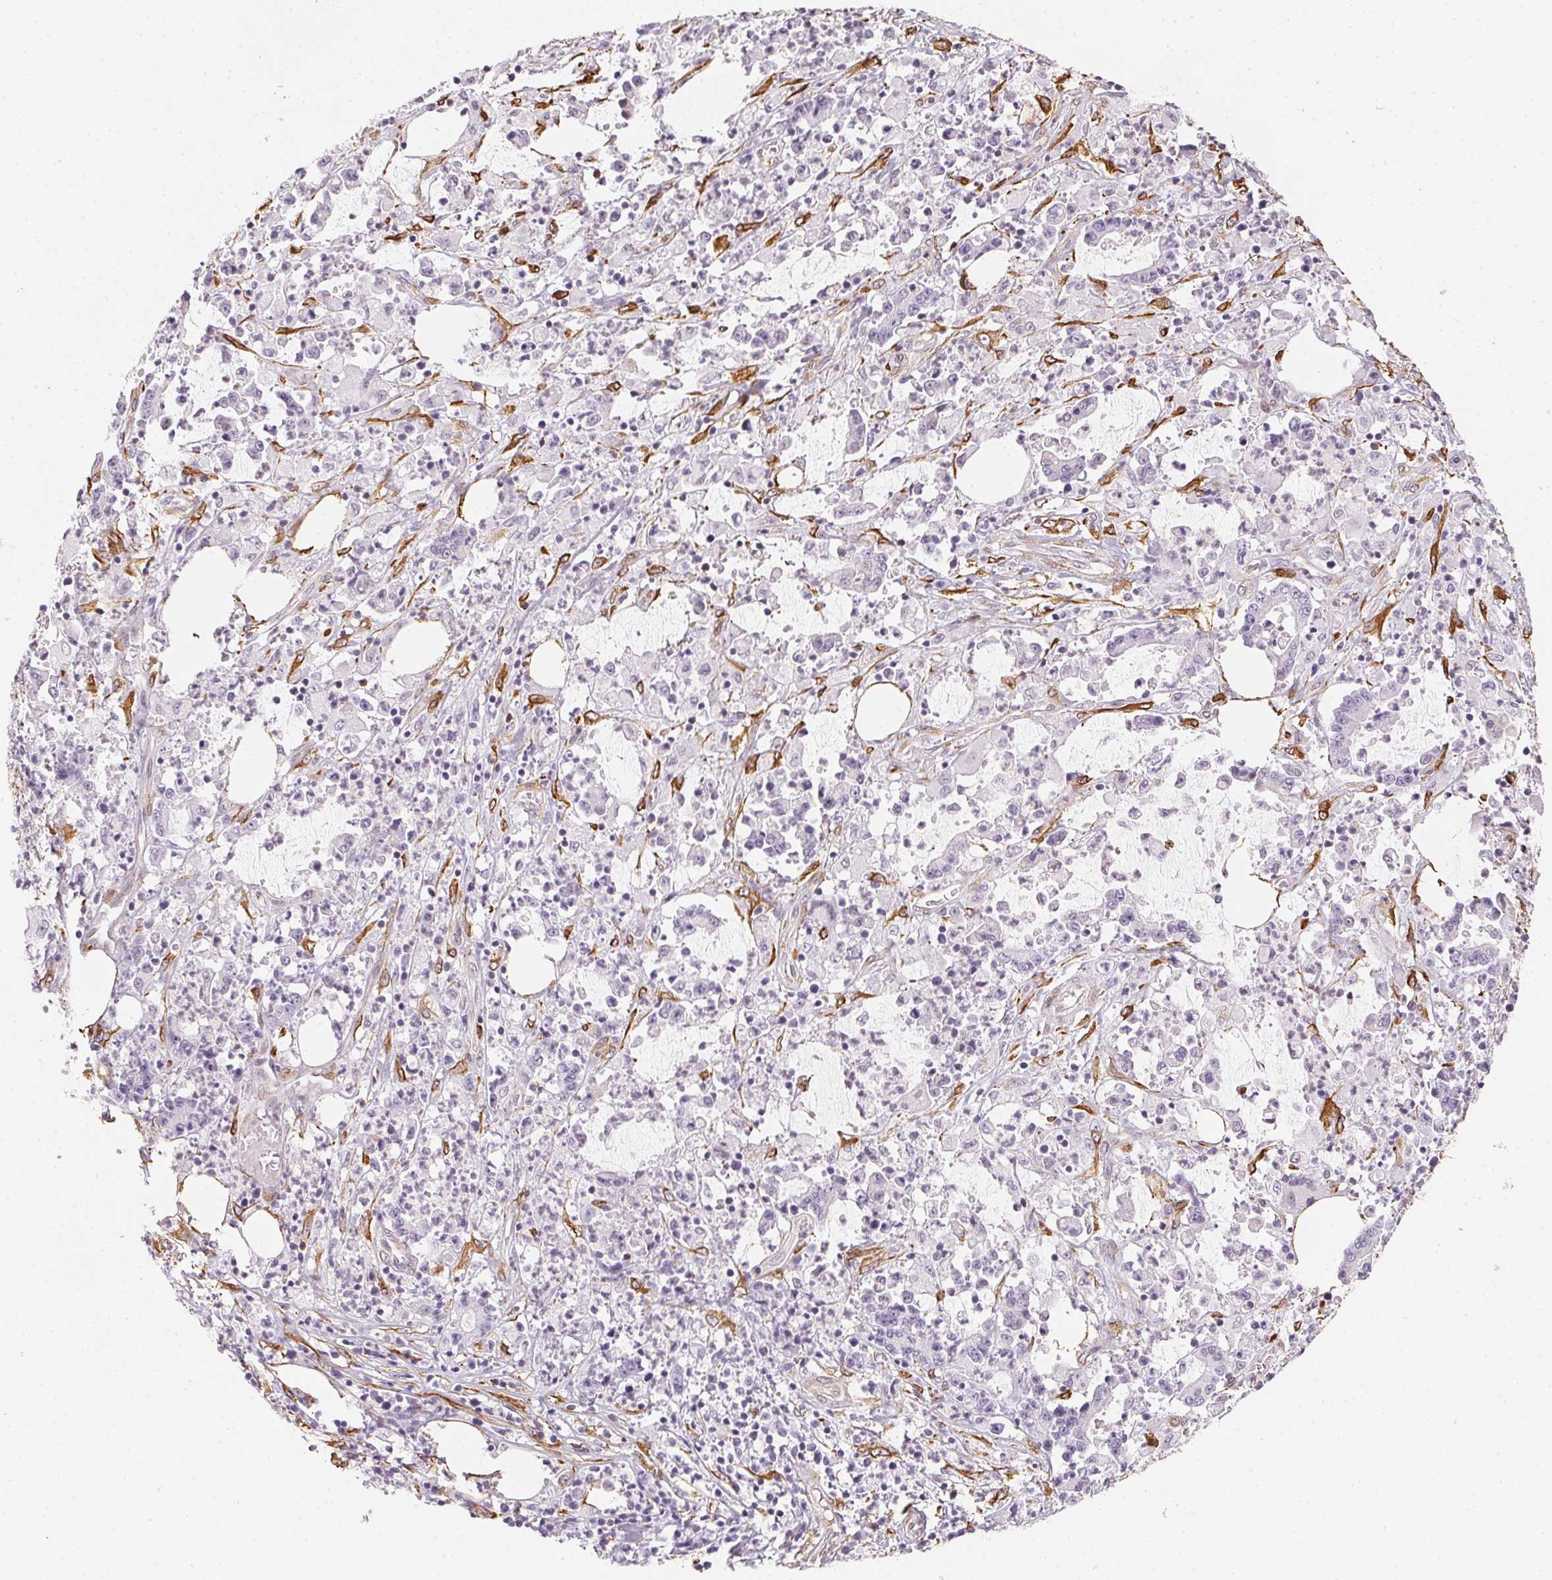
{"staining": {"intensity": "negative", "quantity": "none", "location": "none"}, "tissue": "stomach cancer", "cell_type": "Tumor cells", "image_type": "cancer", "snomed": [{"axis": "morphology", "description": "Adenocarcinoma, NOS"}, {"axis": "topography", "description": "Stomach, upper"}], "caption": "Immunohistochemical staining of stomach adenocarcinoma demonstrates no significant positivity in tumor cells.", "gene": "RSBN1", "patient": {"sex": "male", "age": 68}}